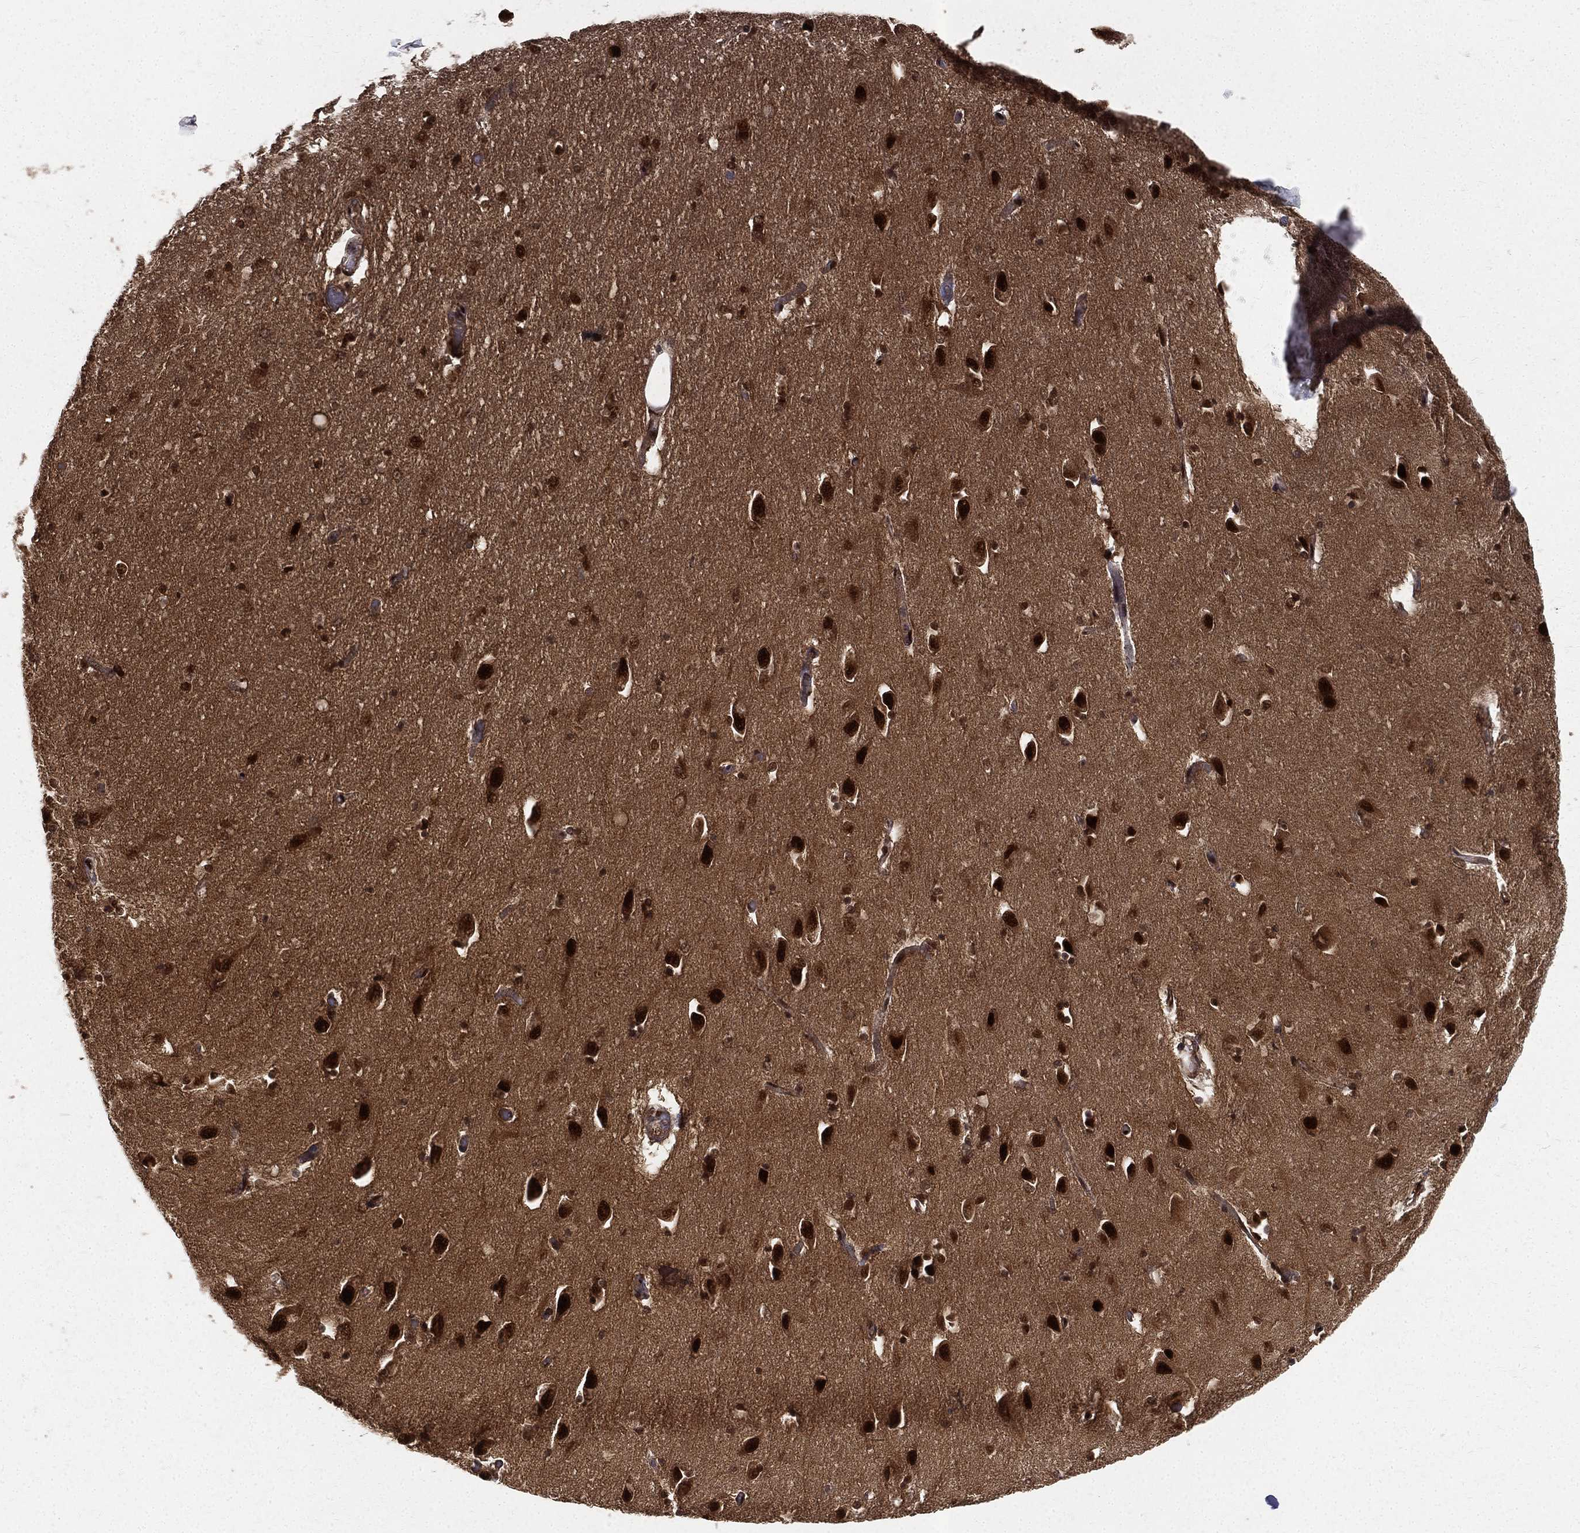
{"staining": {"intensity": "moderate", "quantity": "25%-75%", "location": "nuclear"}, "tissue": "hippocampus", "cell_type": "Glial cells", "image_type": "normal", "snomed": [{"axis": "morphology", "description": "Normal tissue, NOS"}, {"axis": "topography", "description": "Lateral ventricle wall"}, {"axis": "topography", "description": "Hippocampus"}], "caption": "Moderate nuclear staining is appreciated in about 25%-75% of glial cells in benign hippocampus. The staining was performed using DAB, with brown indicating positive protein expression. Nuclei are stained blue with hematoxylin.", "gene": "COPS4", "patient": {"sex": "female", "age": 63}}